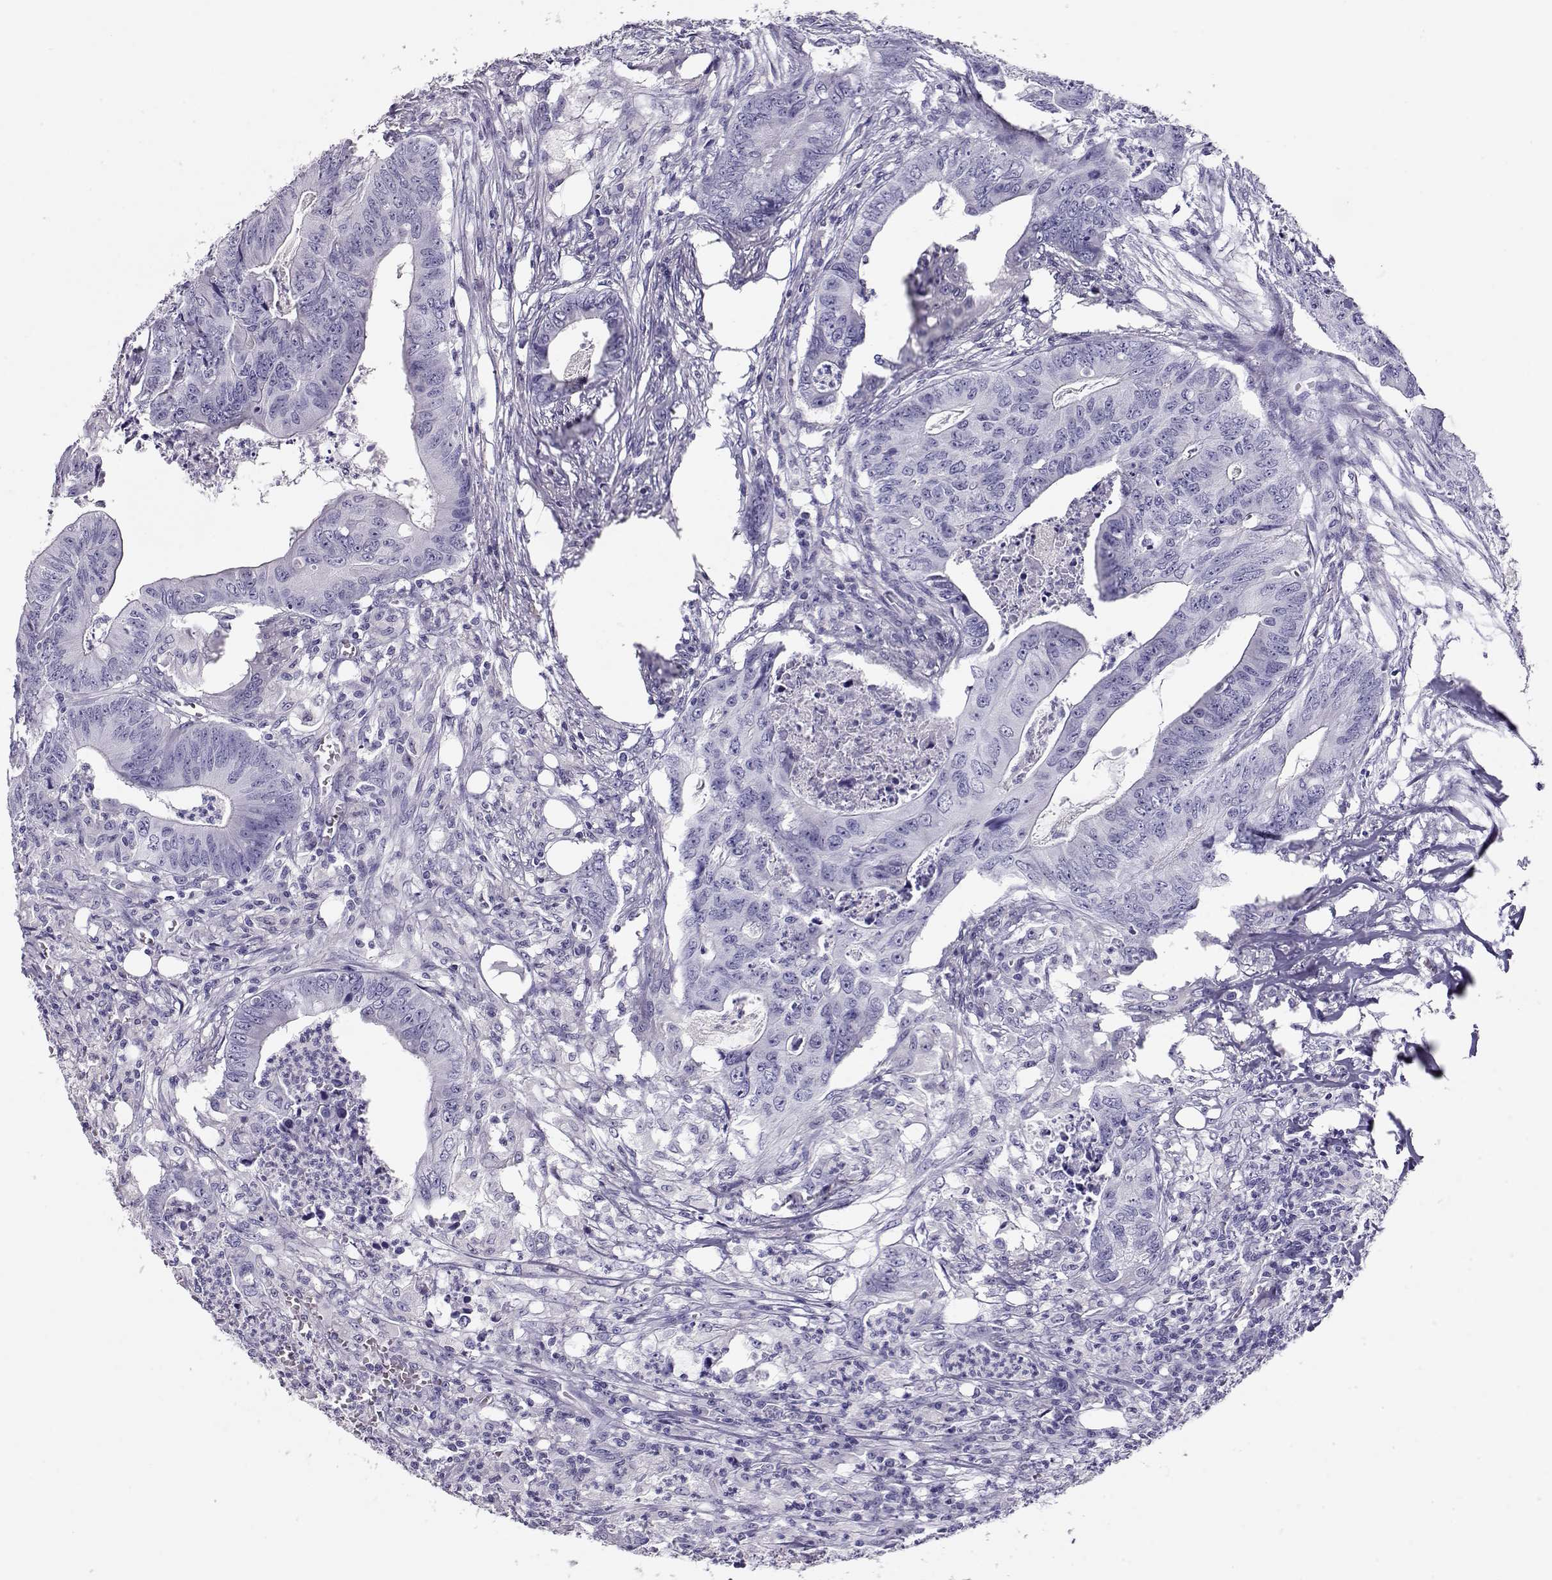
{"staining": {"intensity": "negative", "quantity": "none", "location": "none"}, "tissue": "colorectal cancer", "cell_type": "Tumor cells", "image_type": "cancer", "snomed": [{"axis": "morphology", "description": "Adenocarcinoma, NOS"}, {"axis": "topography", "description": "Colon"}], "caption": "This is a histopathology image of immunohistochemistry staining of colorectal cancer, which shows no staining in tumor cells. (DAB immunohistochemistry (IHC) with hematoxylin counter stain).", "gene": "CRX", "patient": {"sex": "male", "age": 84}}